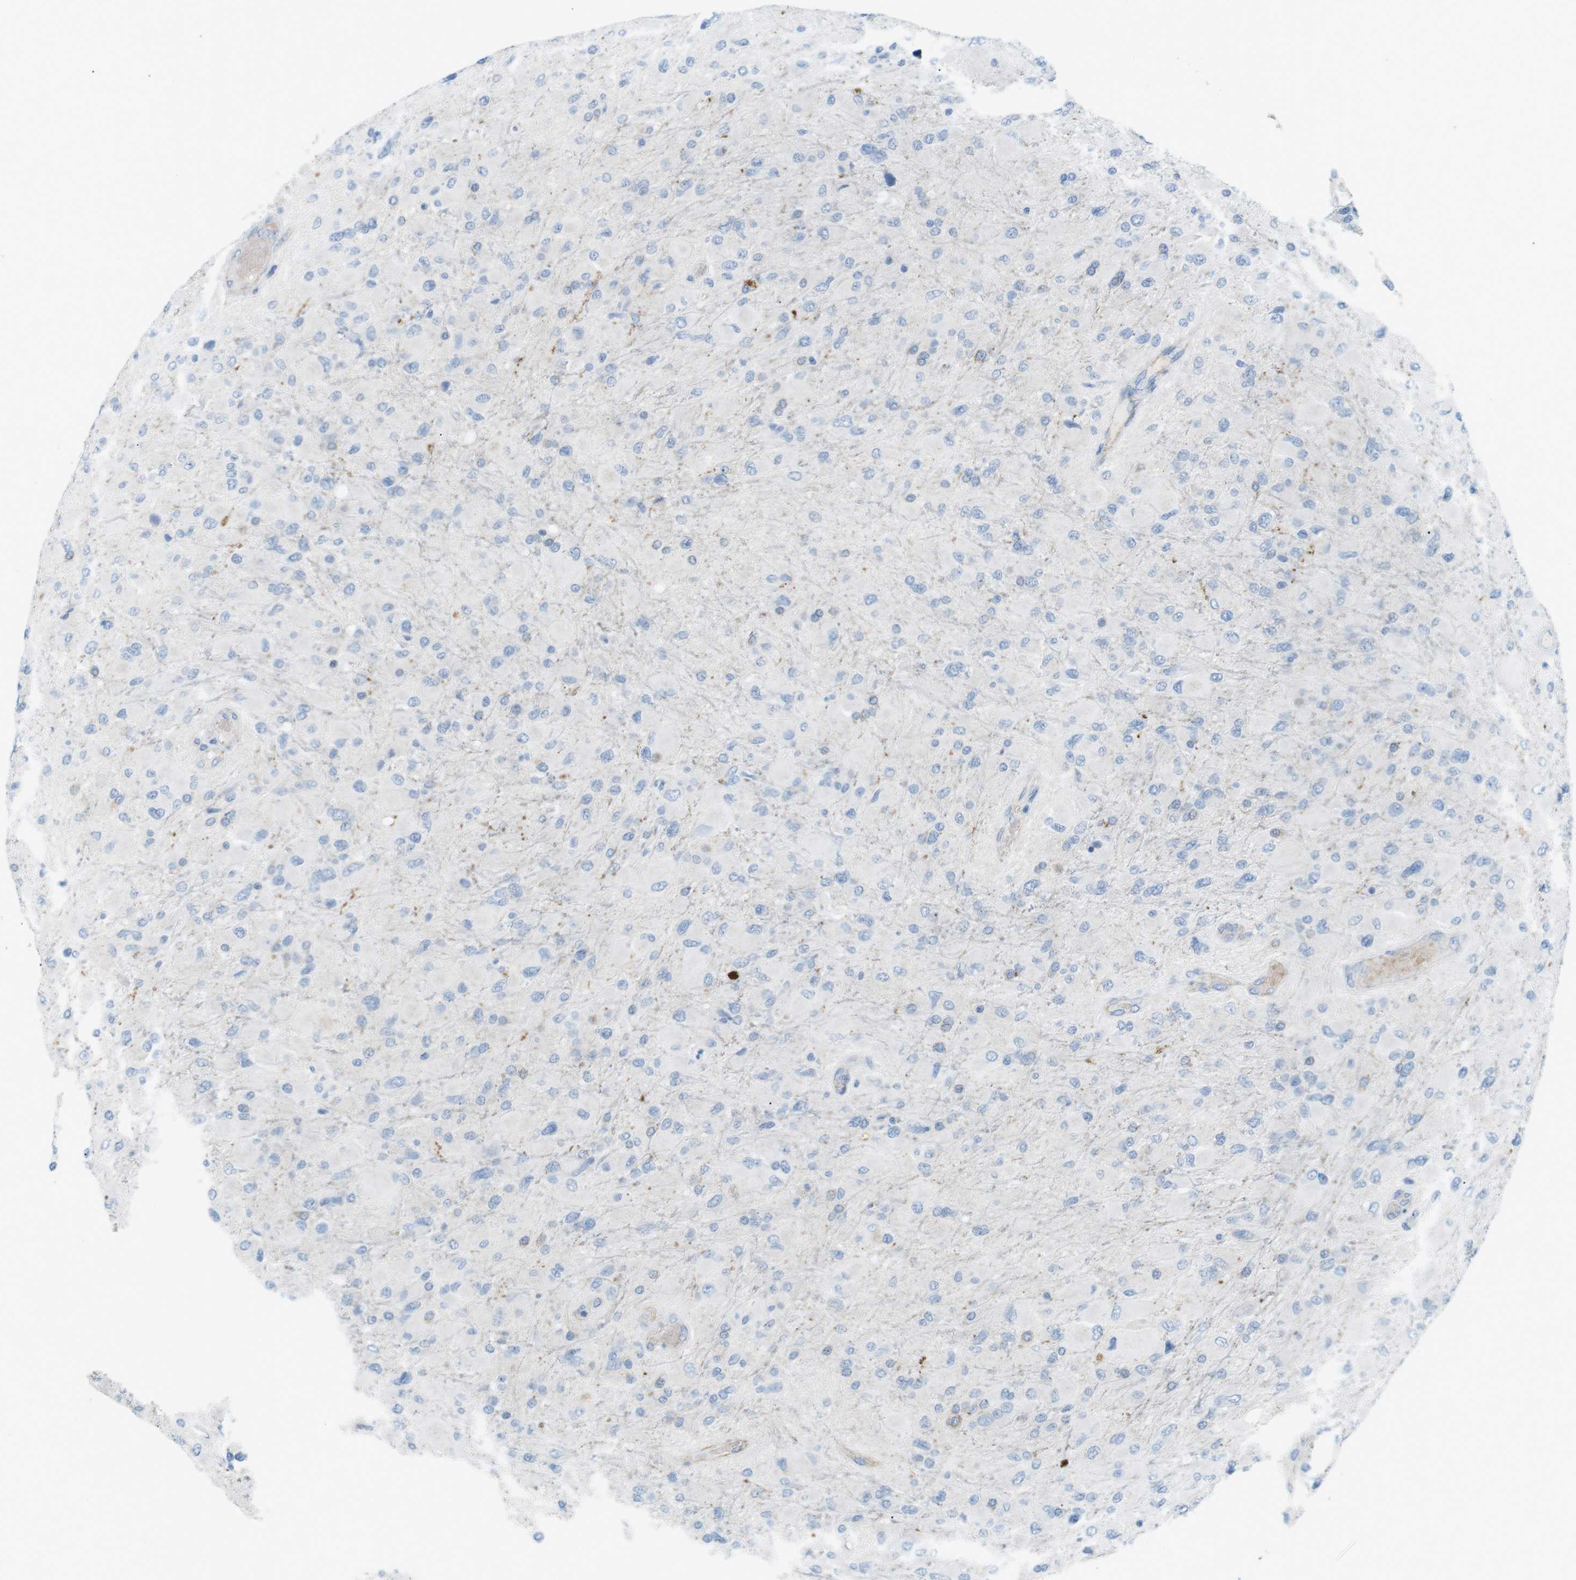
{"staining": {"intensity": "negative", "quantity": "none", "location": "none"}, "tissue": "glioma", "cell_type": "Tumor cells", "image_type": "cancer", "snomed": [{"axis": "morphology", "description": "Glioma, malignant, High grade"}, {"axis": "topography", "description": "Cerebral cortex"}], "caption": "Immunohistochemical staining of human malignant high-grade glioma displays no significant positivity in tumor cells.", "gene": "VAMP1", "patient": {"sex": "female", "age": 36}}